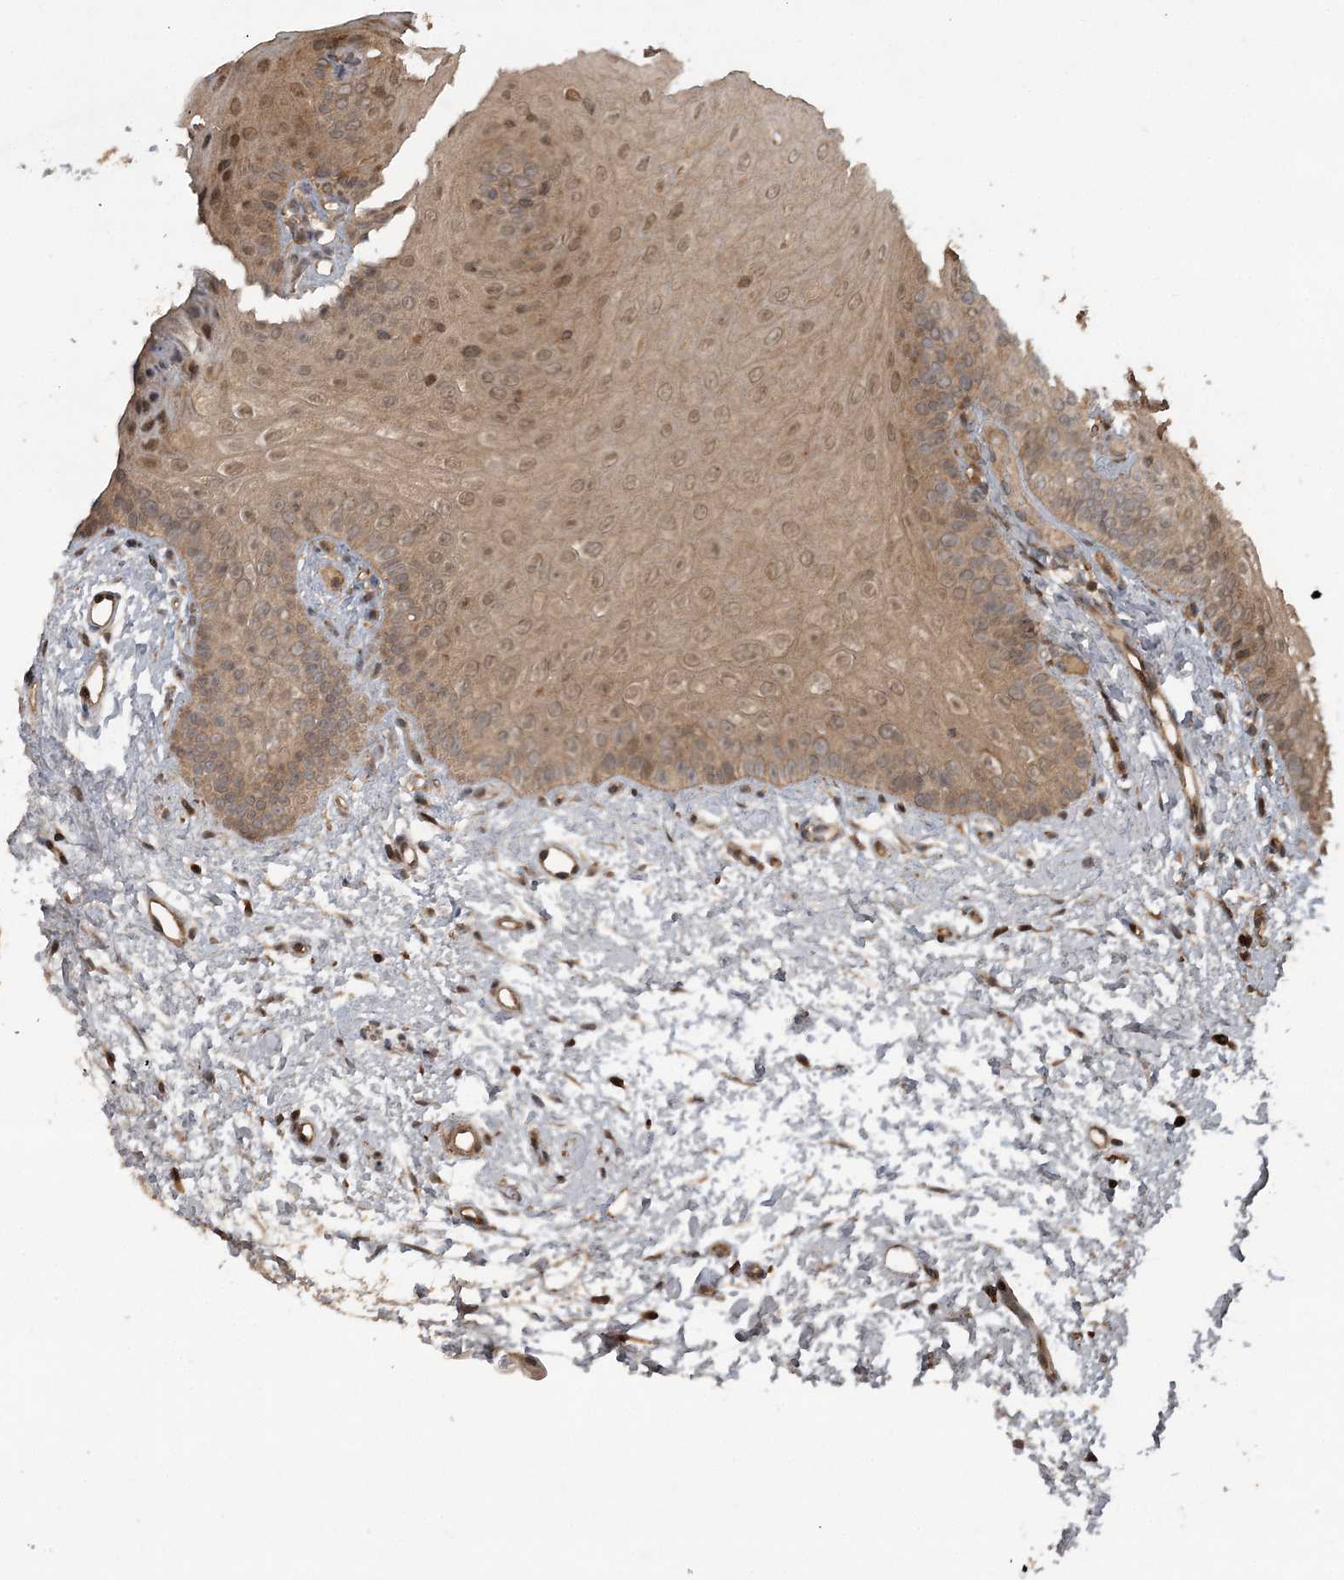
{"staining": {"intensity": "moderate", "quantity": ">75%", "location": "cytoplasmic/membranous,nuclear"}, "tissue": "oral mucosa", "cell_type": "Squamous epithelial cells", "image_type": "normal", "snomed": [{"axis": "morphology", "description": "Normal tissue, NOS"}, {"axis": "topography", "description": "Oral tissue"}], "caption": "The immunohistochemical stain shows moderate cytoplasmic/membranous,nuclear staining in squamous epithelial cells of unremarkable oral mucosa.", "gene": "LACC1", "patient": {"sex": "female", "age": 68}}